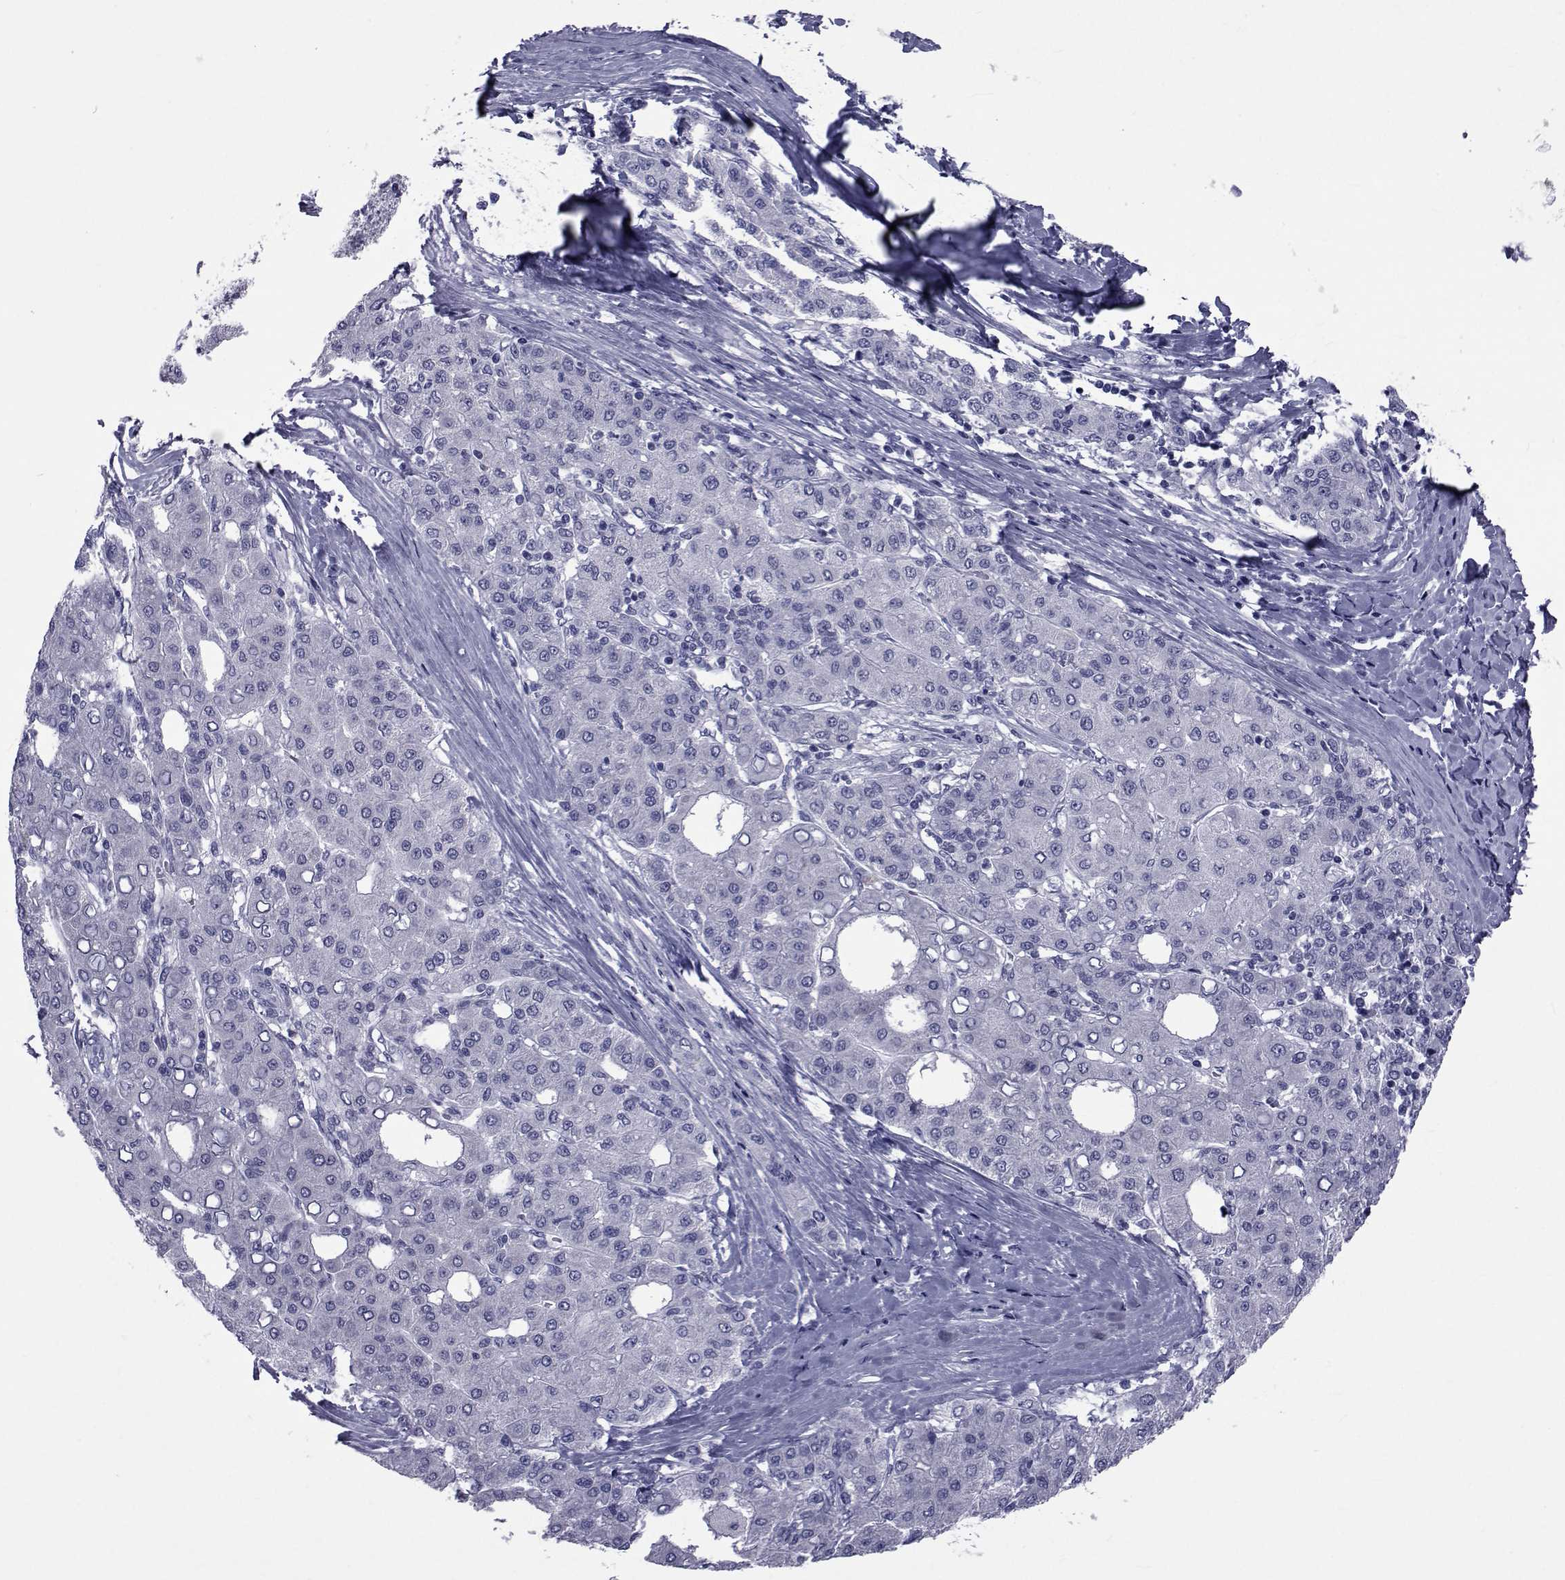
{"staining": {"intensity": "negative", "quantity": "none", "location": "none"}, "tissue": "liver cancer", "cell_type": "Tumor cells", "image_type": "cancer", "snomed": [{"axis": "morphology", "description": "Carcinoma, Hepatocellular, NOS"}, {"axis": "topography", "description": "Liver"}], "caption": "This is a photomicrograph of immunohistochemistry staining of hepatocellular carcinoma (liver), which shows no staining in tumor cells. The staining is performed using DAB (3,3'-diaminobenzidine) brown chromogen with nuclei counter-stained in using hematoxylin.", "gene": "GKAP1", "patient": {"sex": "male", "age": 65}}